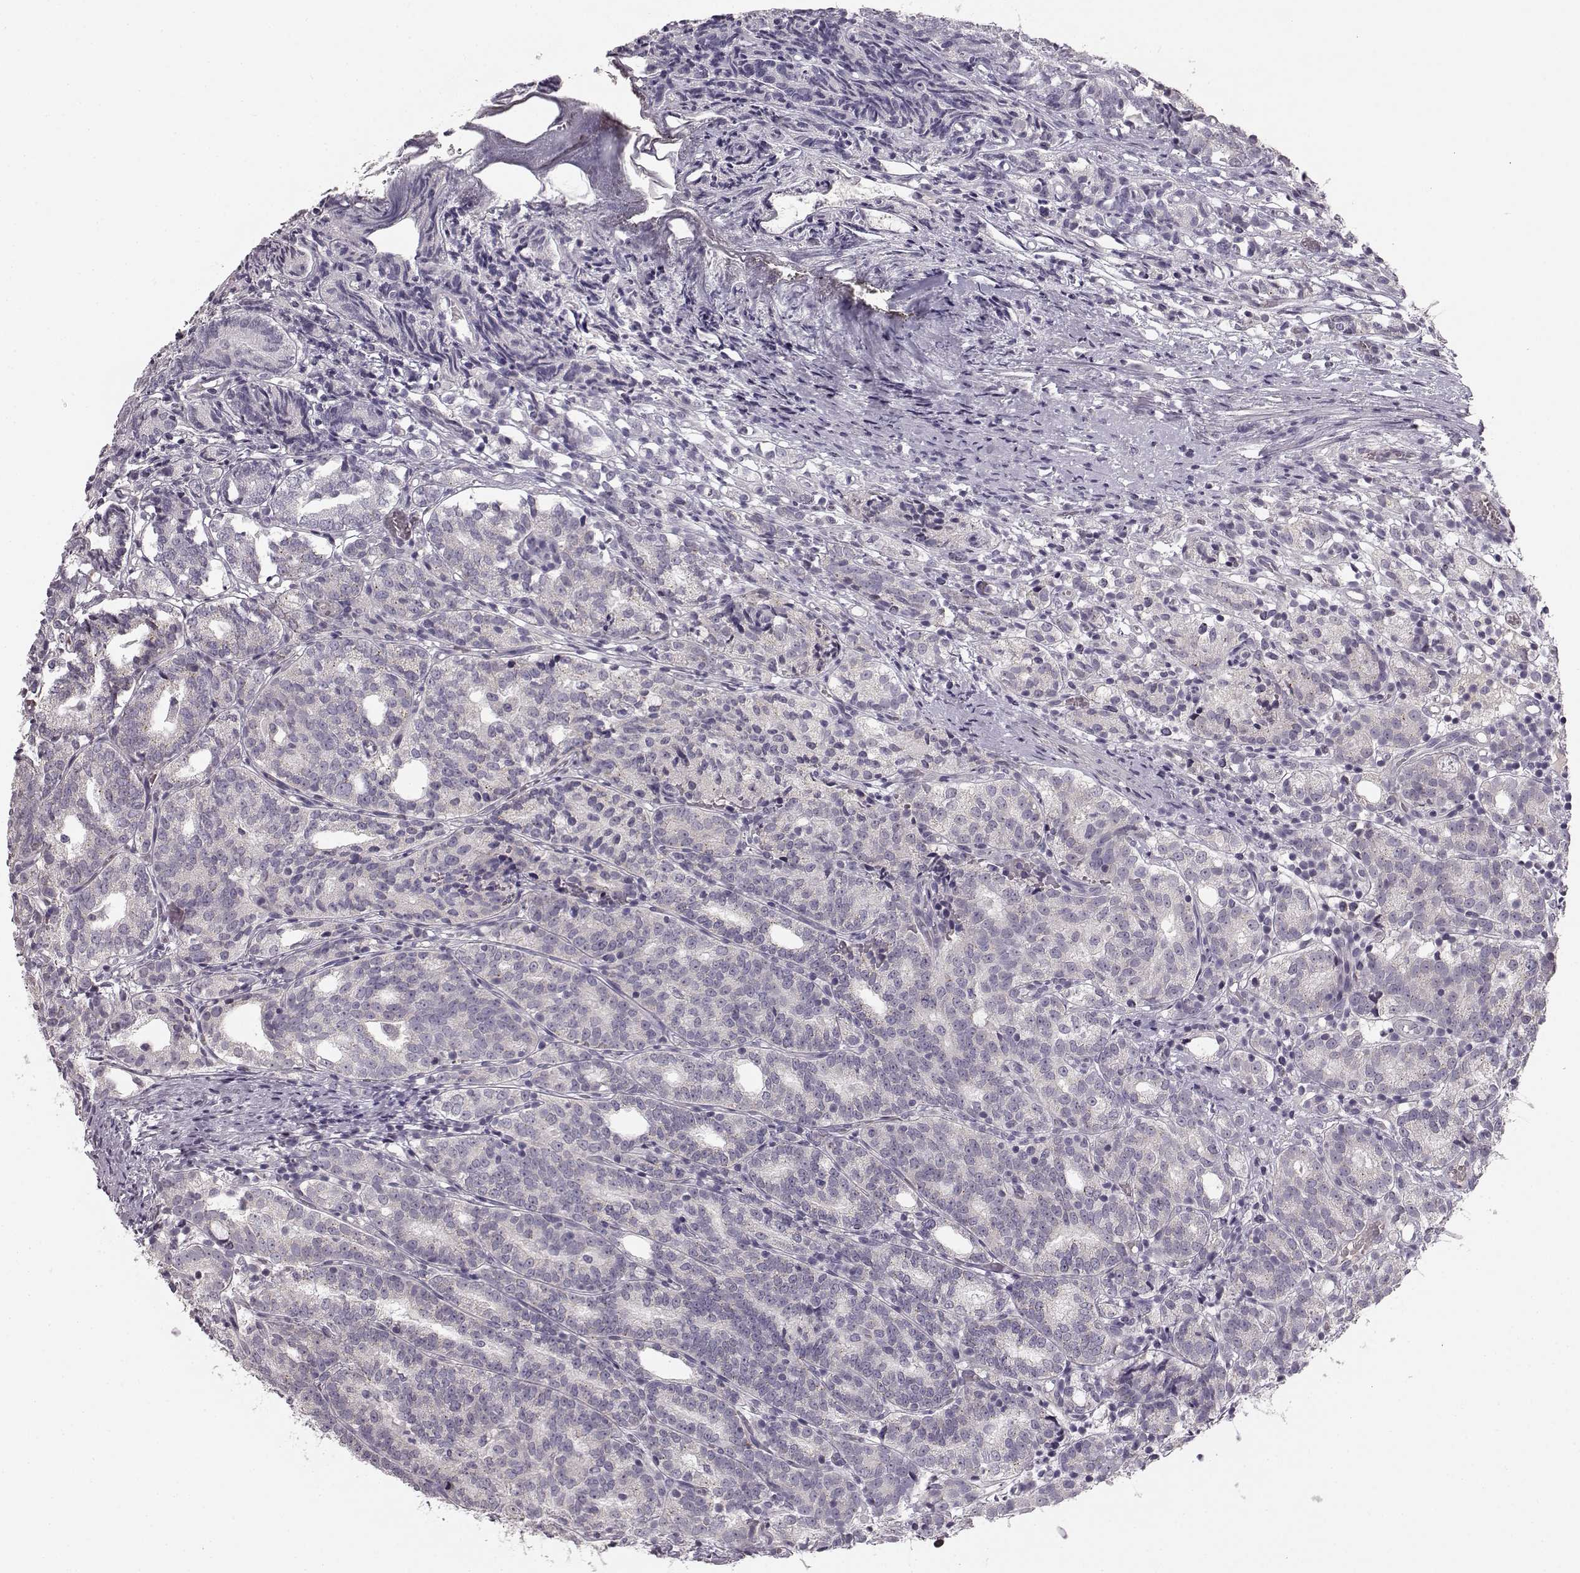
{"staining": {"intensity": "negative", "quantity": "none", "location": "none"}, "tissue": "prostate cancer", "cell_type": "Tumor cells", "image_type": "cancer", "snomed": [{"axis": "morphology", "description": "Adenocarcinoma, High grade"}, {"axis": "topography", "description": "Prostate"}], "caption": "There is no significant expression in tumor cells of prostate cancer. (Stains: DAB immunohistochemistry (IHC) with hematoxylin counter stain, Microscopy: brightfield microscopy at high magnification).", "gene": "BFSP2", "patient": {"sex": "male", "age": 53}}